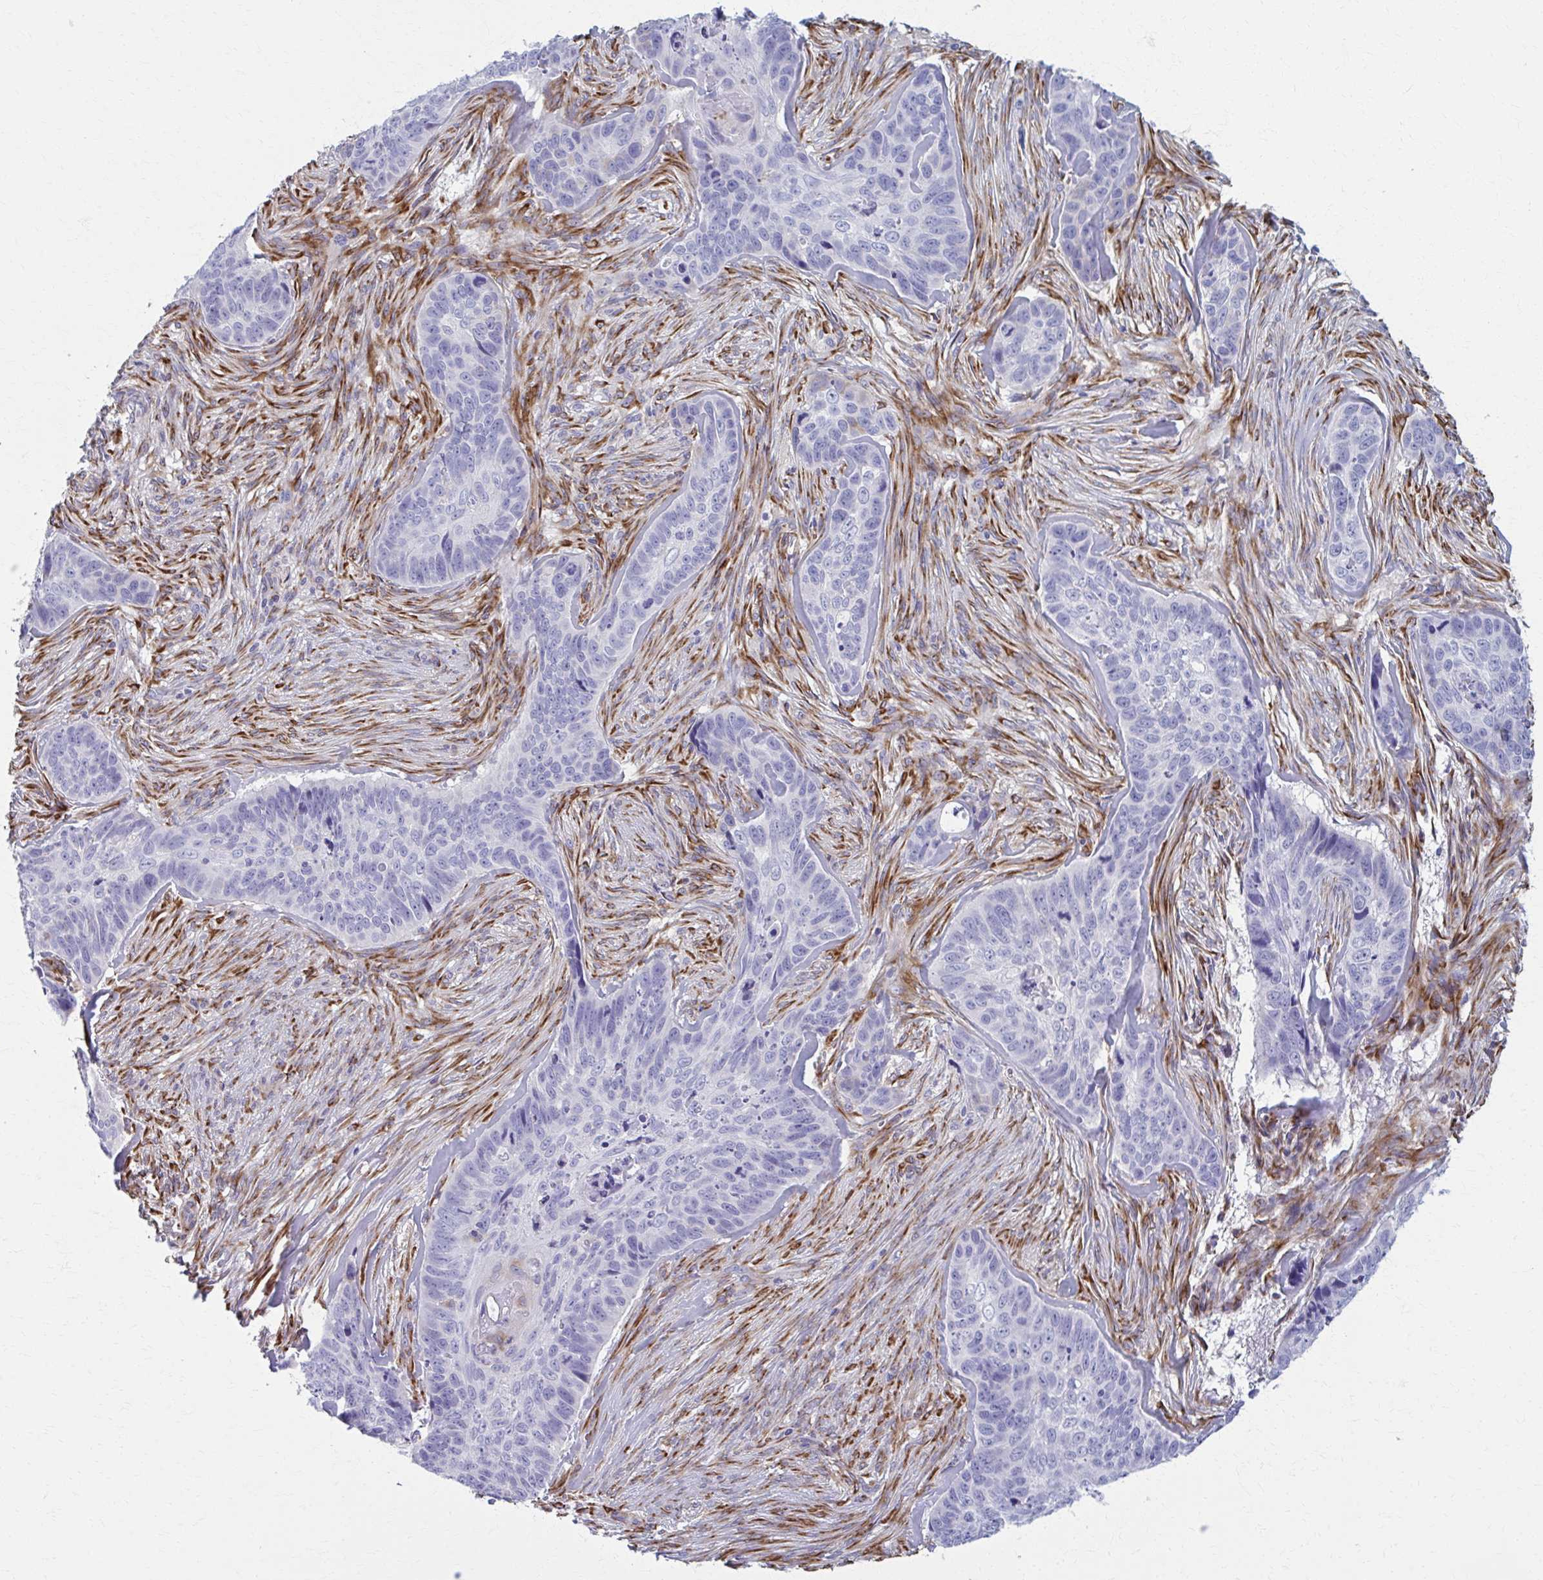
{"staining": {"intensity": "negative", "quantity": "none", "location": "none"}, "tissue": "skin cancer", "cell_type": "Tumor cells", "image_type": "cancer", "snomed": [{"axis": "morphology", "description": "Basal cell carcinoma"}, {"axis": "topography", "description": "Skin"}], "caption": "The micrograph reveals no significant positivity in tumor cells of skin cancer.", "gene": "SPATS2L", "patient": {"sex": "female", "age": 82}}